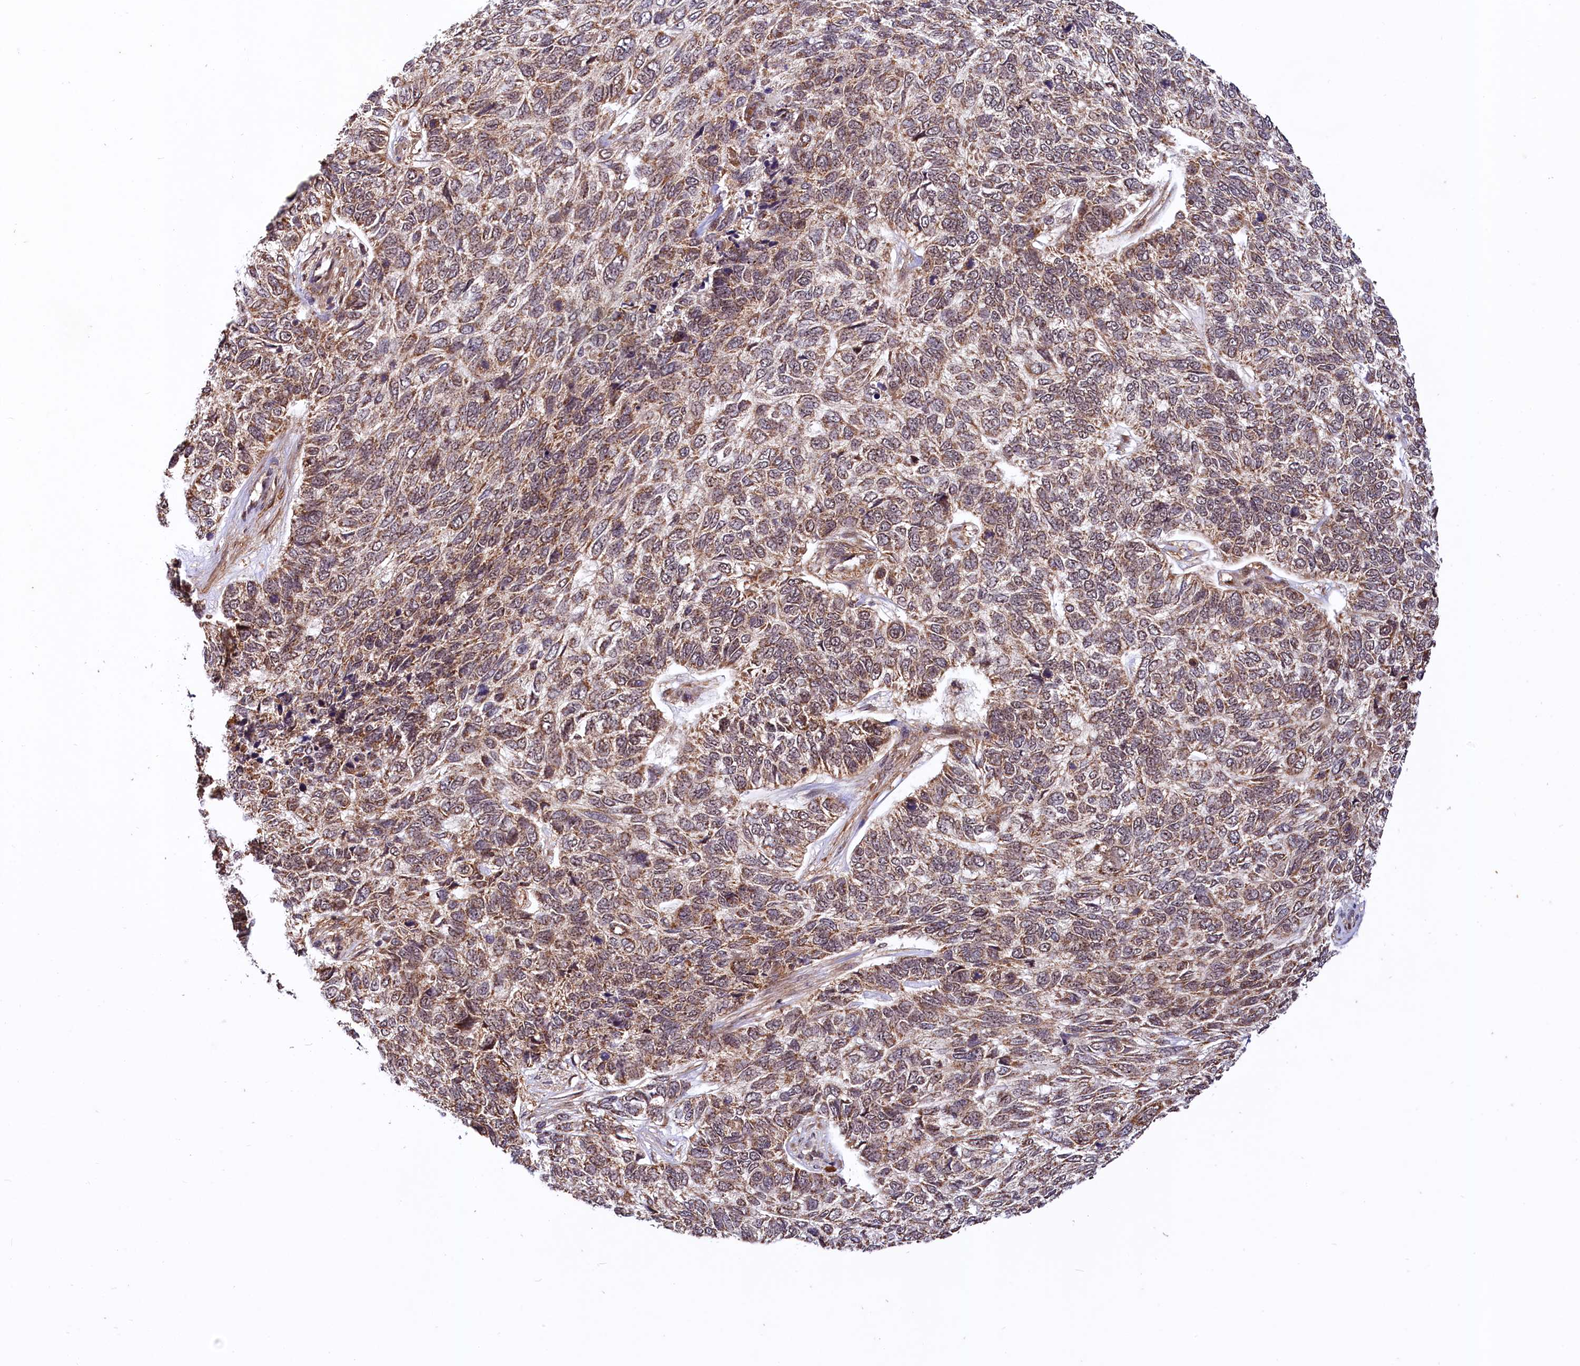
{"staining": {"intensity": "moderate", "quantity": ">75%", "location": "cytoplasmic/membranous,nuclear"}, "tissue": "skin cancer", "cell_type": "Tumor cells", "image_type": "cancer", "snomed": [{"axis": "morphology", "description": "Basal cell carcinoma"}, {"axis": "topography", "description": "Skin"}], "caption": "A photomicrograph of human skin cancer (basal cell carcinoma) stained for a protein shows moderate cytoplasmic/membranous and nuclear brown staining in tumor cells.", "gene": "UBE3A", "patient": {"sex": "female", "age": 65}}